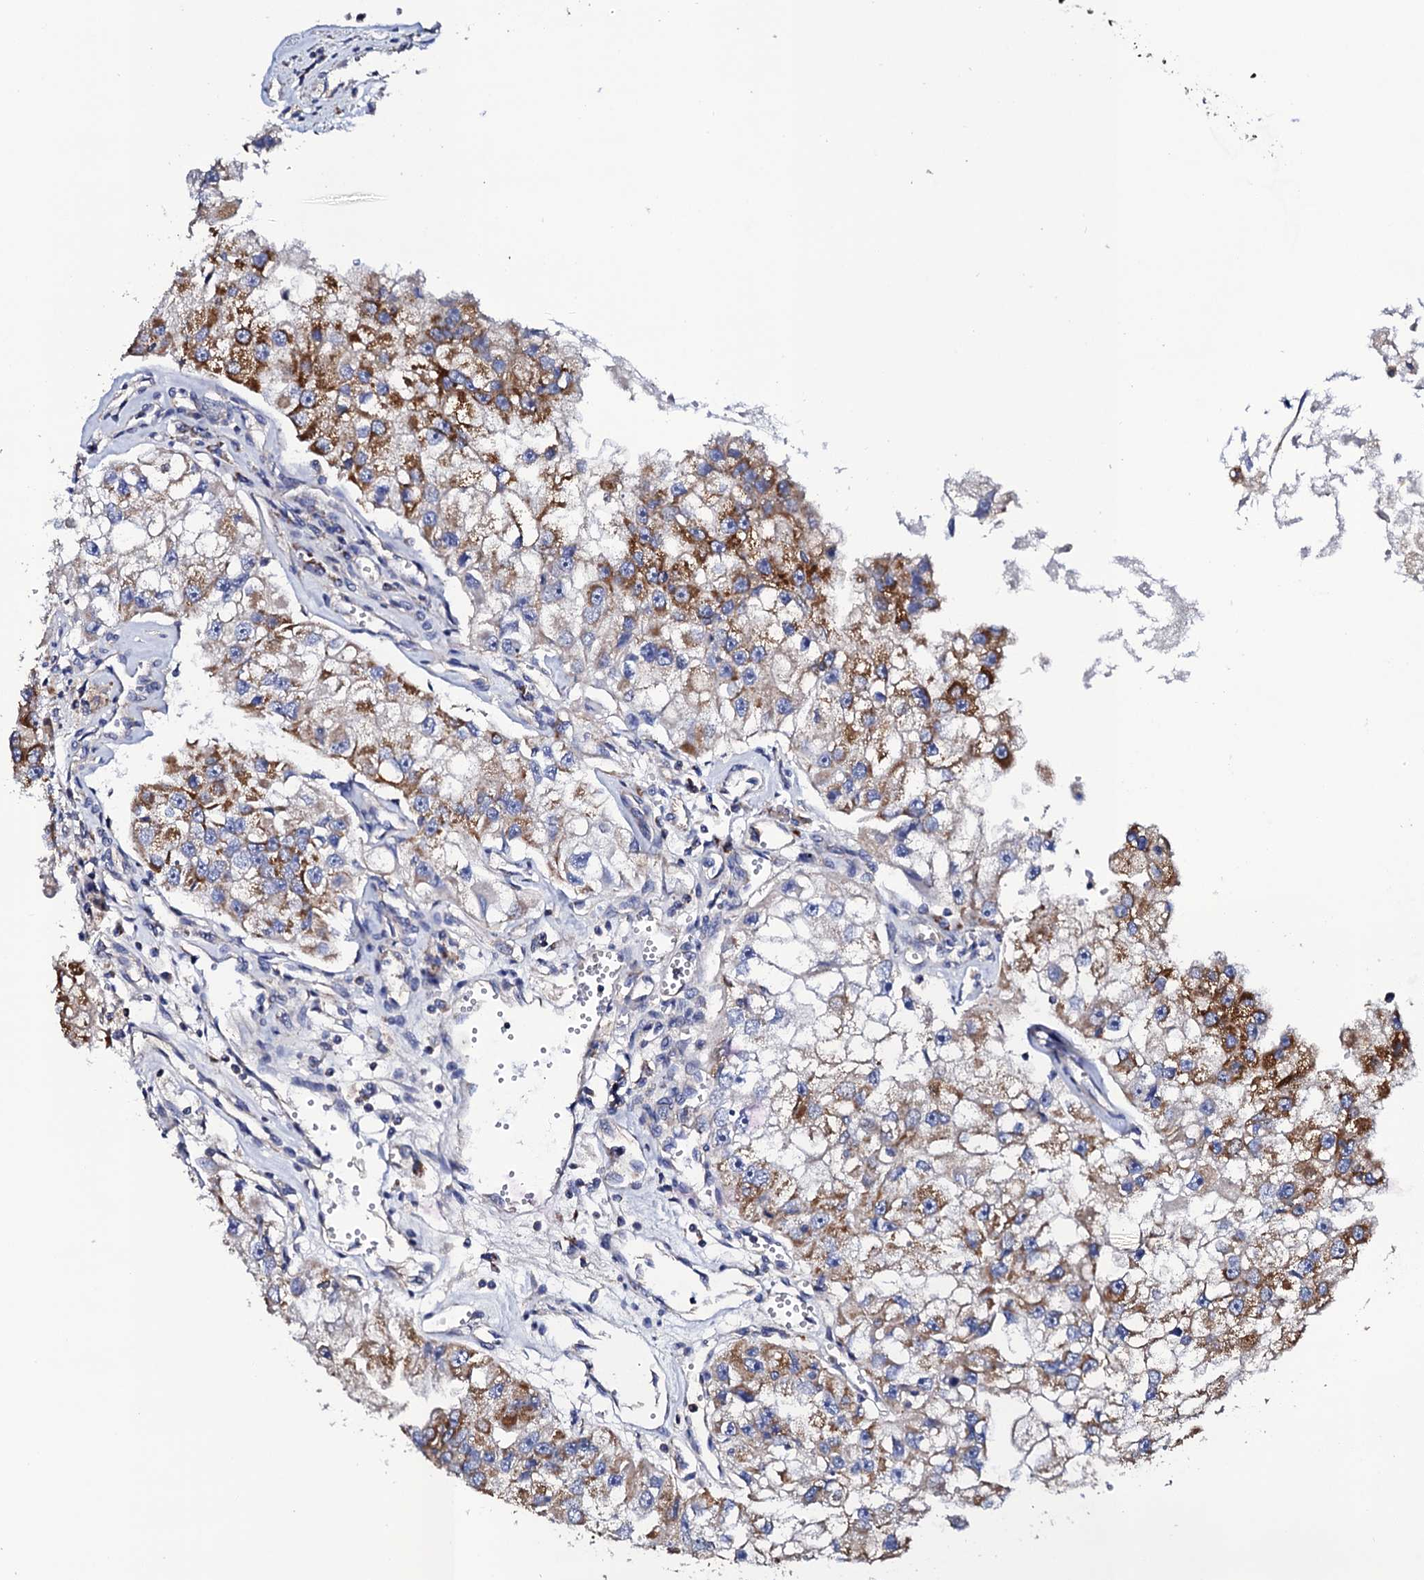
{"staining": {"intensity": "moderate", "quantity": "25%-75%", "location": "cytoplasmic/membranous"}, "tissue": "renal cancer", "cell_type": "Tumor cells", "image_type": "cancer", "snomed": [{"axis": "morphology", "description": "Adenocarcinoma, NOS"}, {"axis": "topography", "description": "Kidney"}], "caption": "This is a photomicrograph of immunohistochemistry staining of renal adenocarcinoma, which shows moderate staining in the cytoplasmic/membranous of tumor cells.", "gene": "TCAF2", "patient": {"sex": "male", "age": 63}}